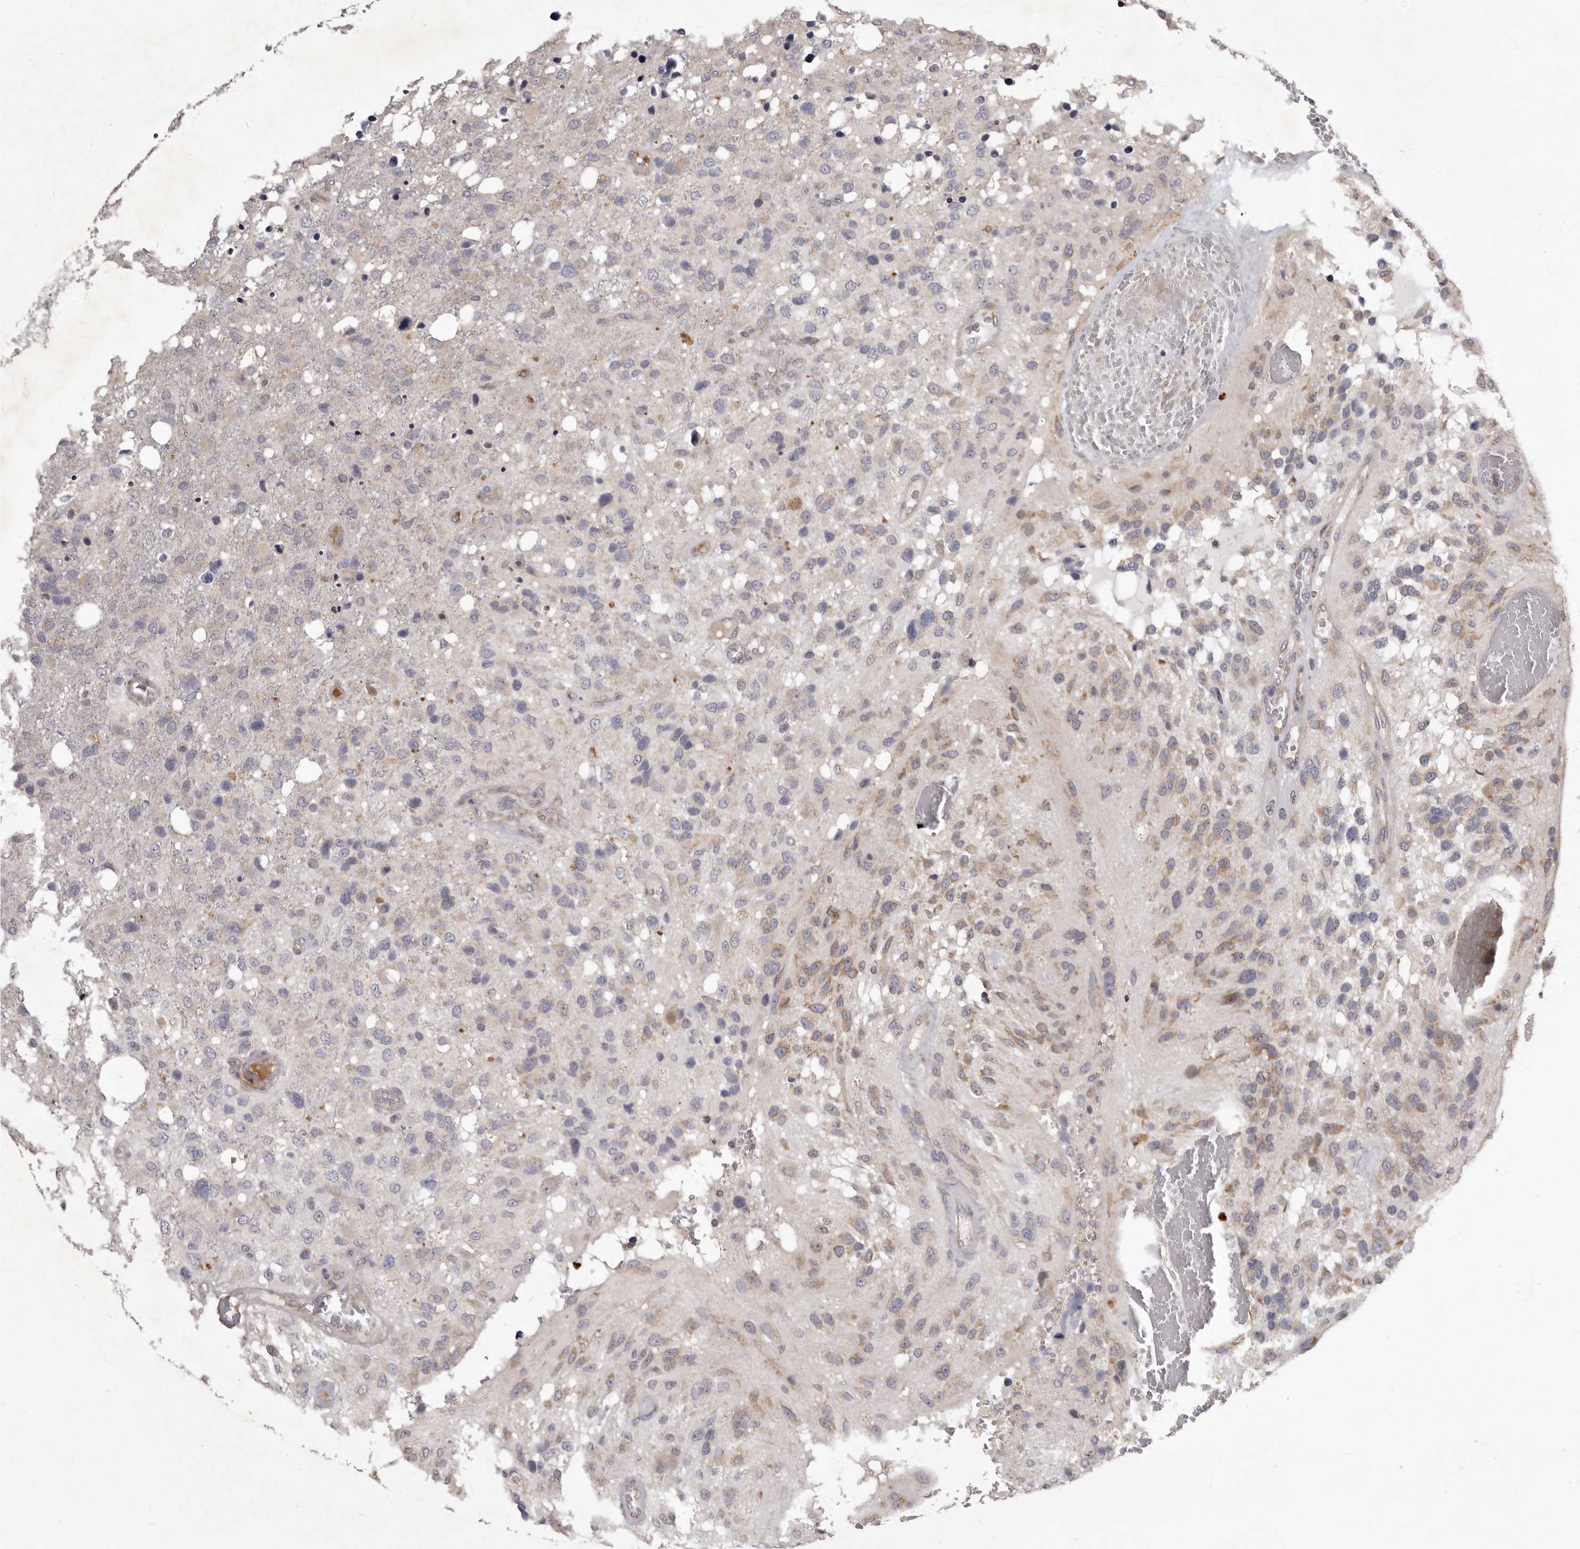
{"staining": {"intensity": "weak", "quantity": "<25%", "location": "cytoplasmic/membranous"}, "tissue": "glioma", "cell_type": "Tumor cells", "image_type": "cancer", "snomed": [{"axis": "morphology", "description": "Glioma, malignant, High grade"}, {"axis": "topography", "description": "Brain"}], "caption": "The histopathology image reveals no staining of tumor cells in malignant glioma (high-grade).", "gene": "TBC1D8B", "patient": {"sex": "female", "age": 58}}